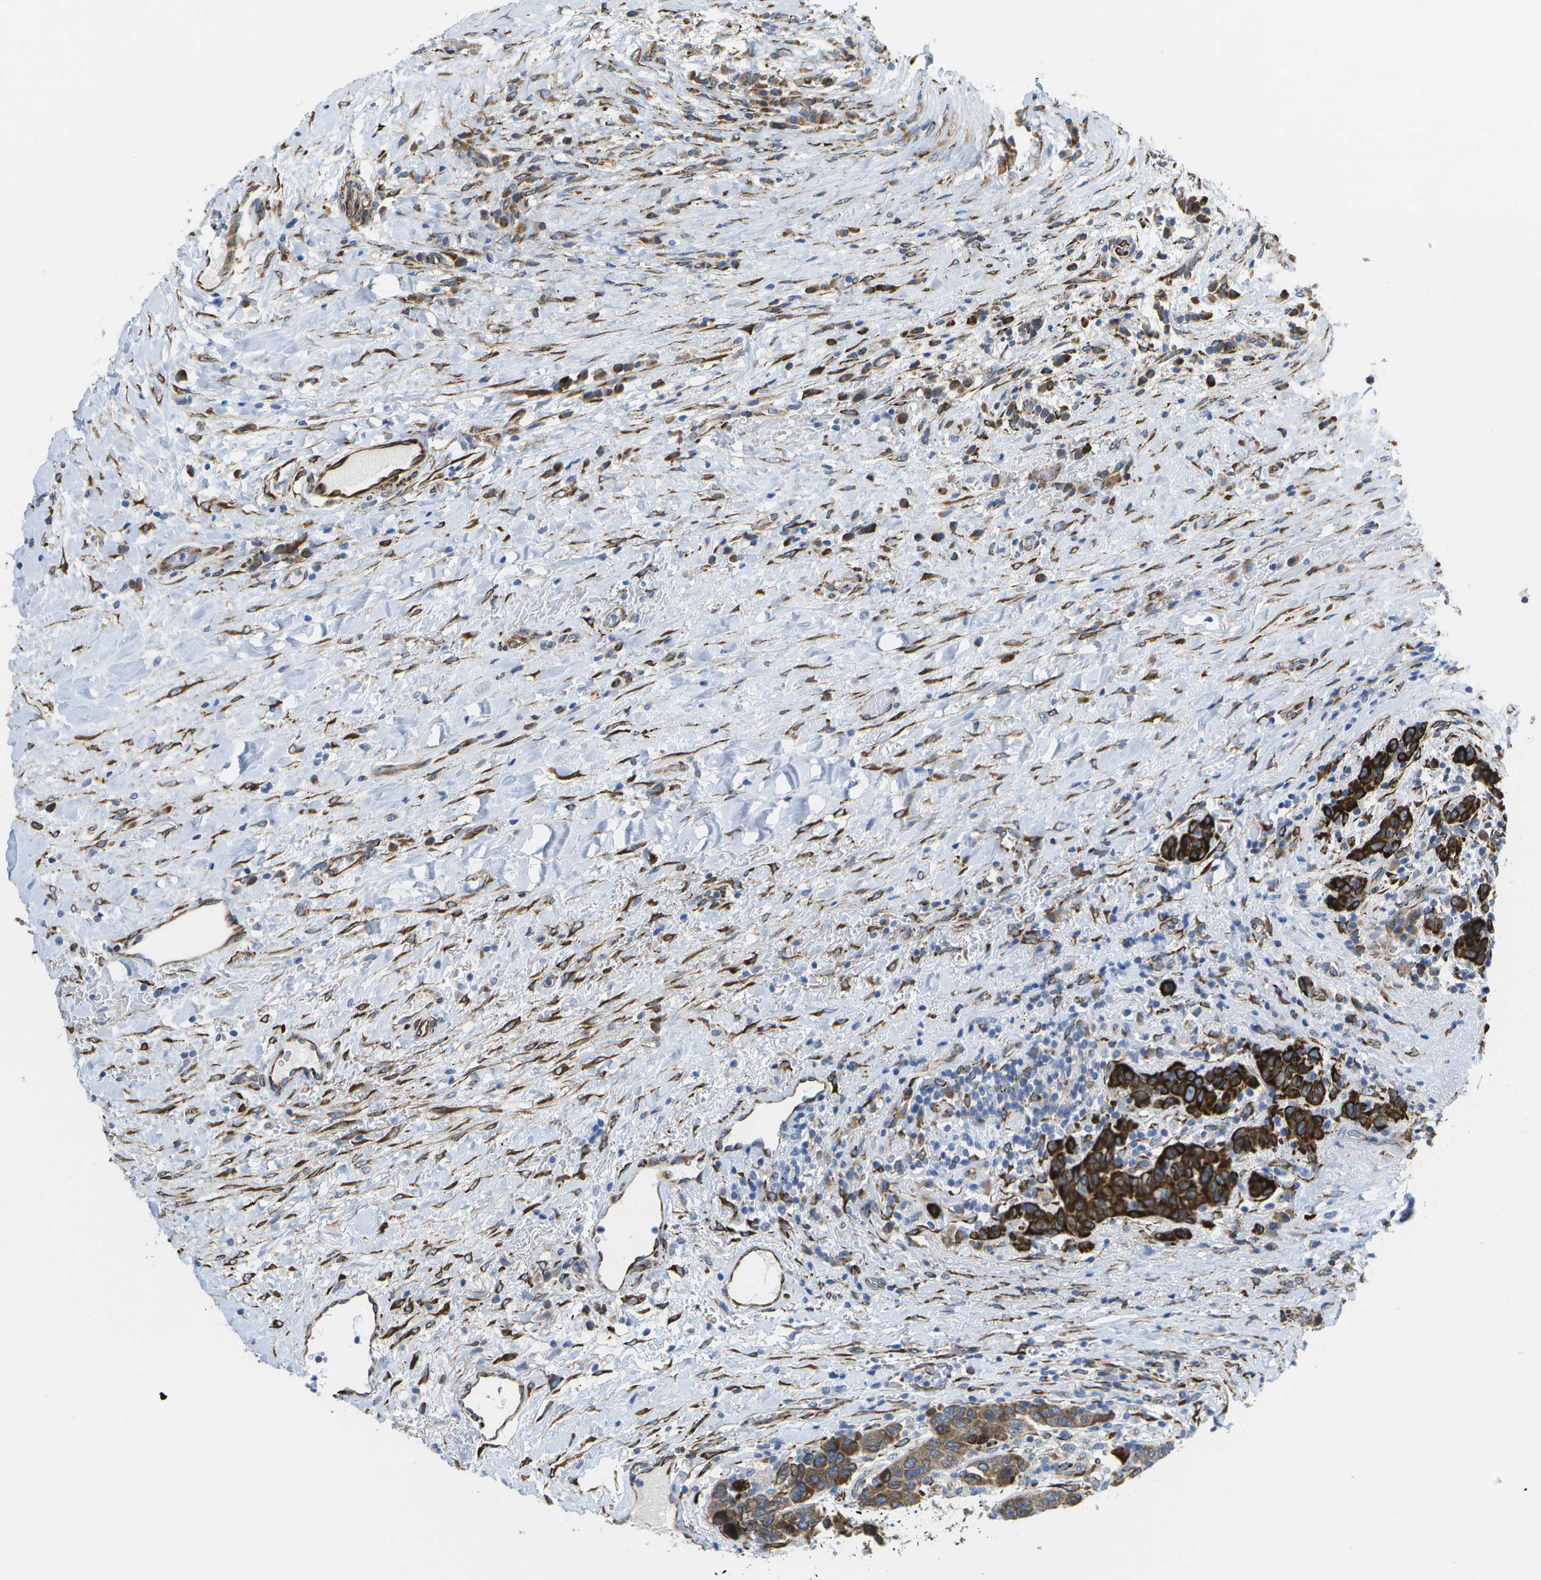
{"staining": {"intensity": "strong", "quantity": ">75%", "location": "cytoplasmic/membranous"}, "tissue": "breast cancer", "cell_type": "Tumor cells", "image_type": "cancer", "snomed": [{"axis": "morphology", "description": "Duct carcinoma"}, {"axis": "topography", "description": "Breast"}], "caption": "Immunohistochemistry staining of breast cancer, which exhibits high levels of strong cytoplasmic/membranous staining in about >75% of tumor cells indicating strong cytoplasmic/membranous protein positivity. The staining was performed using DAB (brown) for protein detection and nuclei were counterstained in hematoxylin (blue).", "gene": "ZDHHC17", "patient": {"sex": "female", "age": 37}}